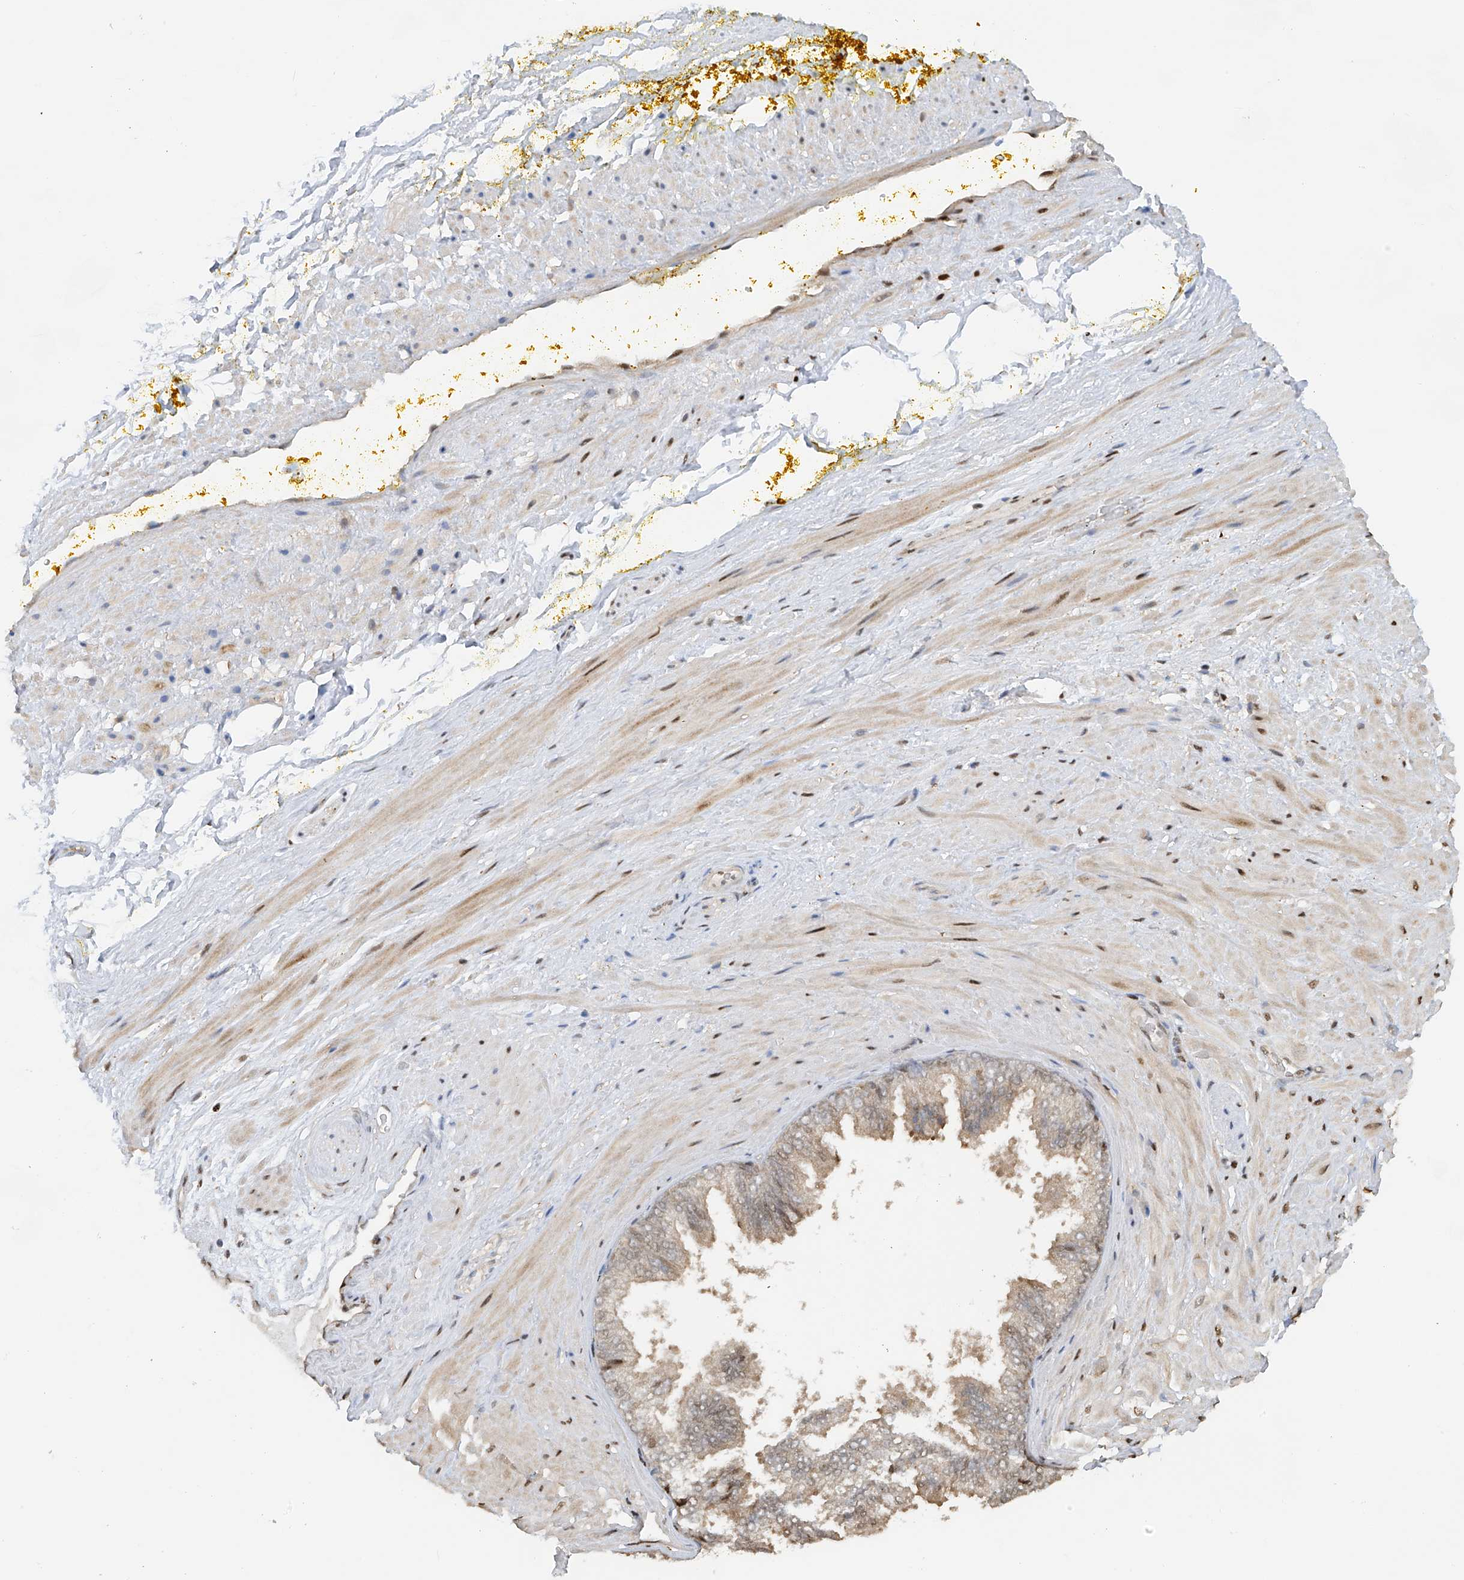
{"staining": {"intensity": "weak", "quantity": ">75%", "location": "cytoplasmic/membranous"}, "tissue": "adipose tissue", "cell_type": "Adipocytes", "image_type": "normal", "snomed": [{"axis": "morphology", "description": "Normal tissue, NOS"}, {"axis": "morphology", "description": "Adenocarcinoma, Low grade"}, {"axis": "topography", "description": "Prostate"}, {"axis": "topography", "description": "Peripheral nerve tissue"}], "caption": "The micrograph exhibits staining of unremarkable adipose tissue, revealing weak cytoplasmic/membranous protein staining (brown color) within adipocytes. (DAB = brown stain, brightfield microscopy at high magnification).", "gene": "PMM1", "patient": {"sex": "male", "age": 63}}